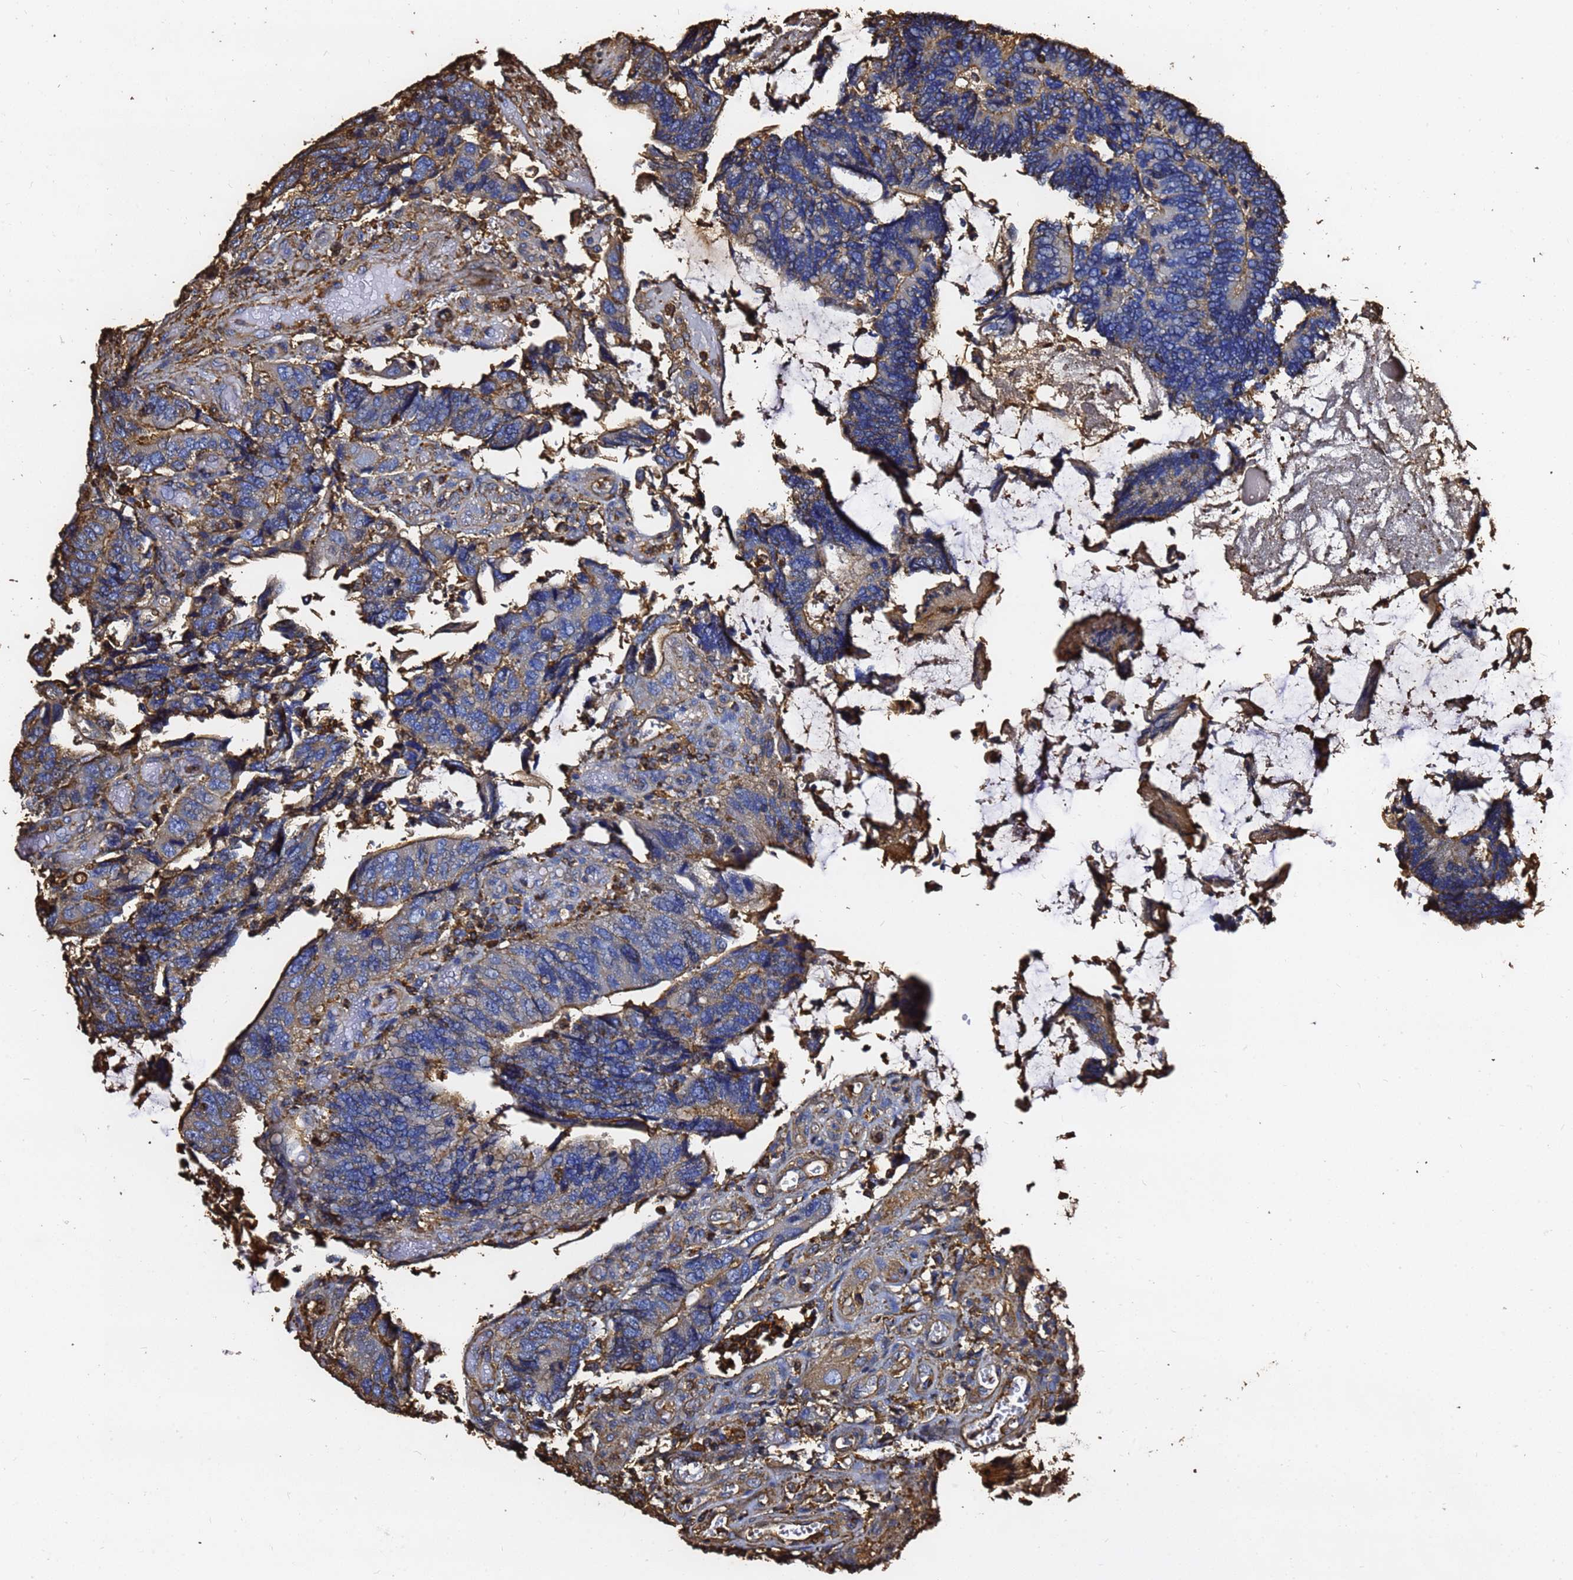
{"staining": {"intensity": "moderate", "quantity": "<25%", "location": "cytoplasmic/membranous"}, "tissue": "colorectal cancer", "cell_type": "Tumor cells", "image_type": "cancer", "snomed": [{"axis": "morphology", "description": "Adenocarcinoma, NOS"}, {"axis": "topography", "description": "Colon"}], "caption": "Protein analysis of colorectal cancer (adenocarcinoma) tissue shows moderate cytoplasmic/membranous expression in about <25% of tumor cells. Immunohistochemistry (ihc) stains the protein in brown and the nuclei are stained blue.", "gene": "ACTB", "patient": {"sex": "male", "age": 87}}